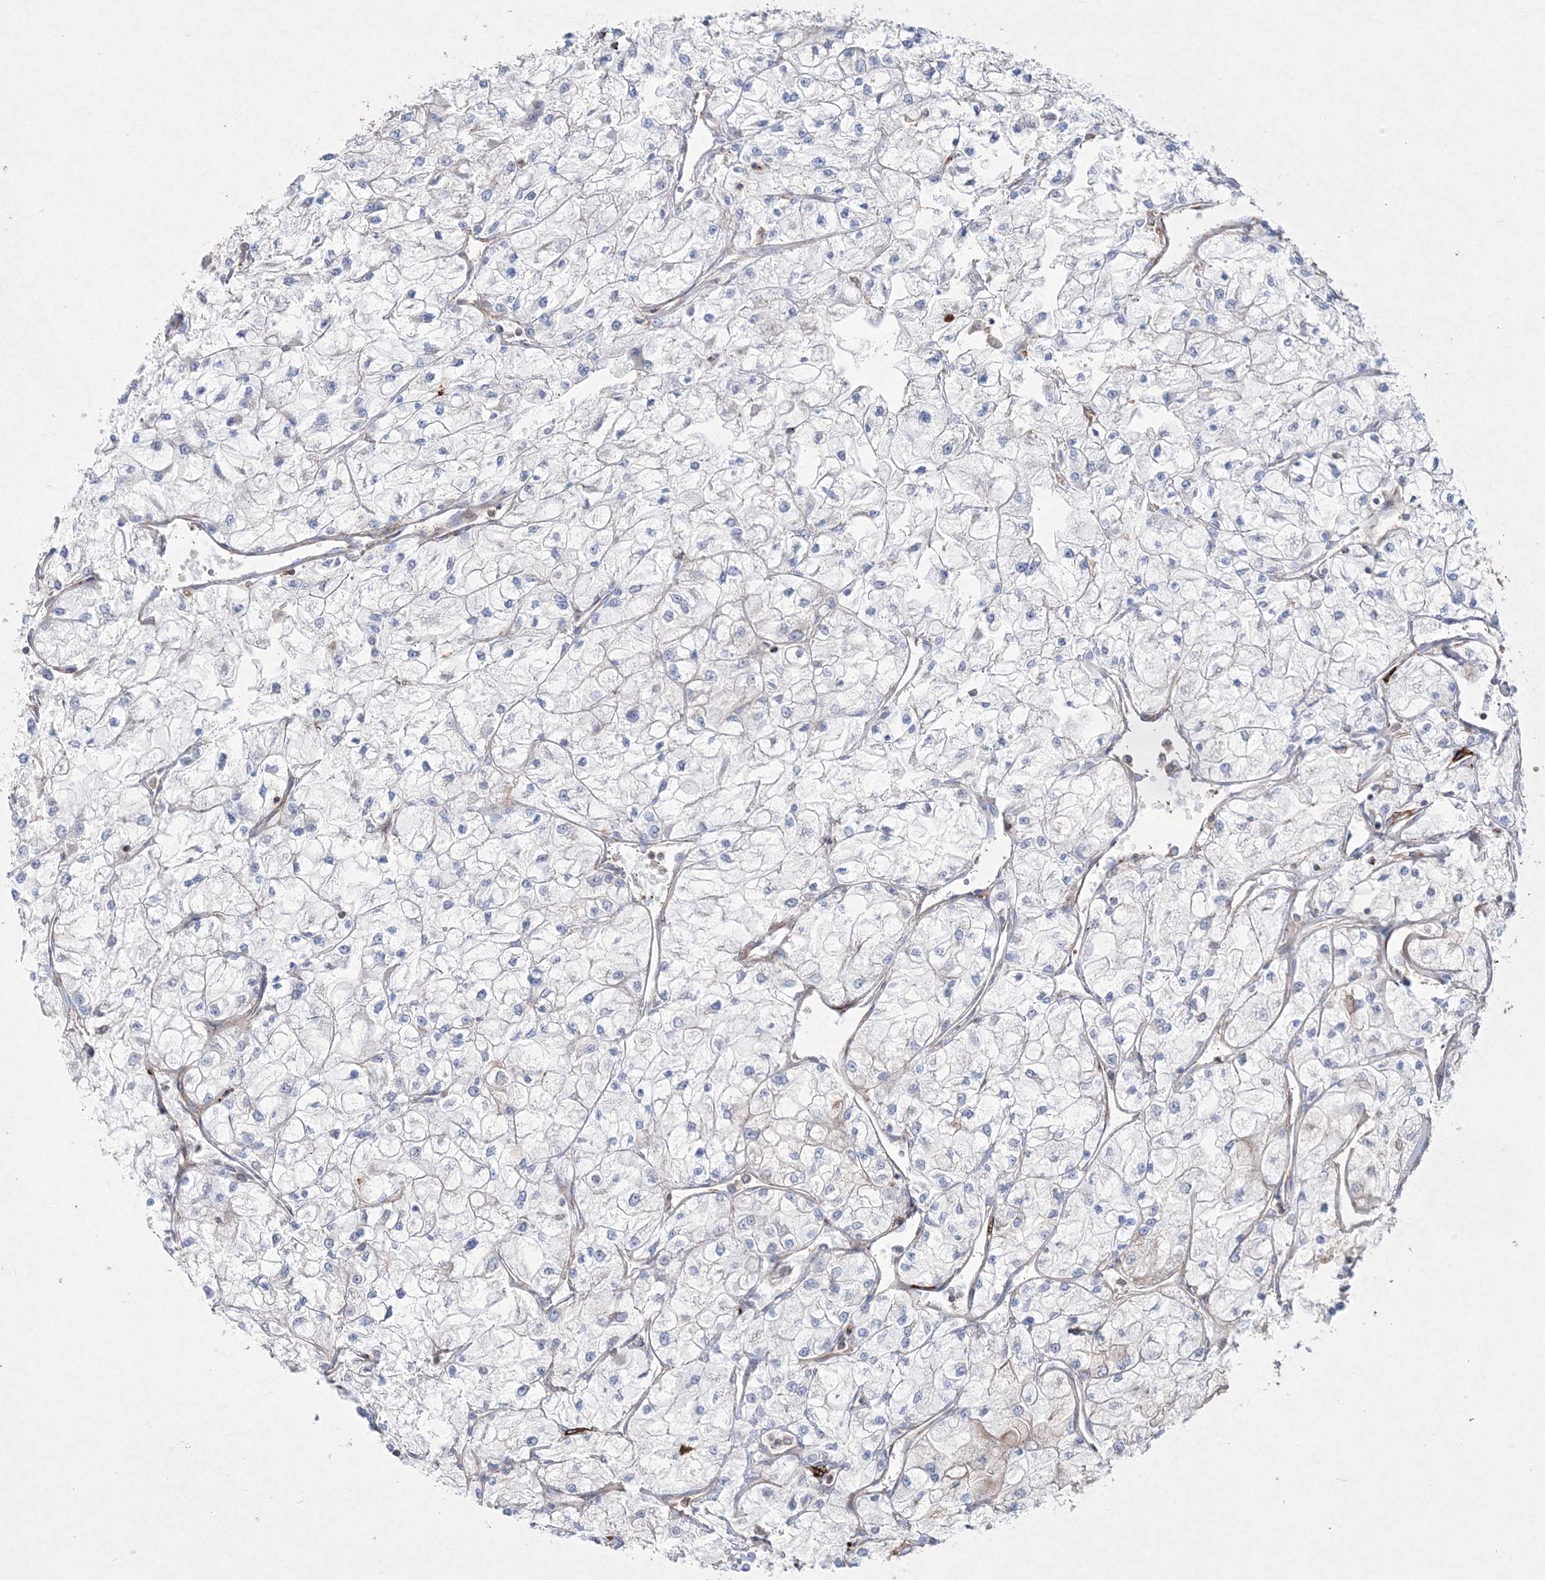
{"staining": {"intensity": "negative", "quantity": "none", "location": "none"}, "tissue": "renal cancer", "cell_type": "Tumor cells", "image_type": "cancer", "snomed": [{"axis": "morphology", "description": "Adenocarcinoma, NOS"}, {"axis": "topography", "description": "Kidney"}], "caption": "Immunohistochemistry (IHC) micrograph of neoplastic tissue: human renal cancer stained with DAB (3,3'-diaminobenzidine) displays no significant protein expression in tumor cells. (Immunohistochemistry, brightfield microscopy, high magnification).", "gene": "RICTOR", "patient": {"sex": "male", "age": 80}}